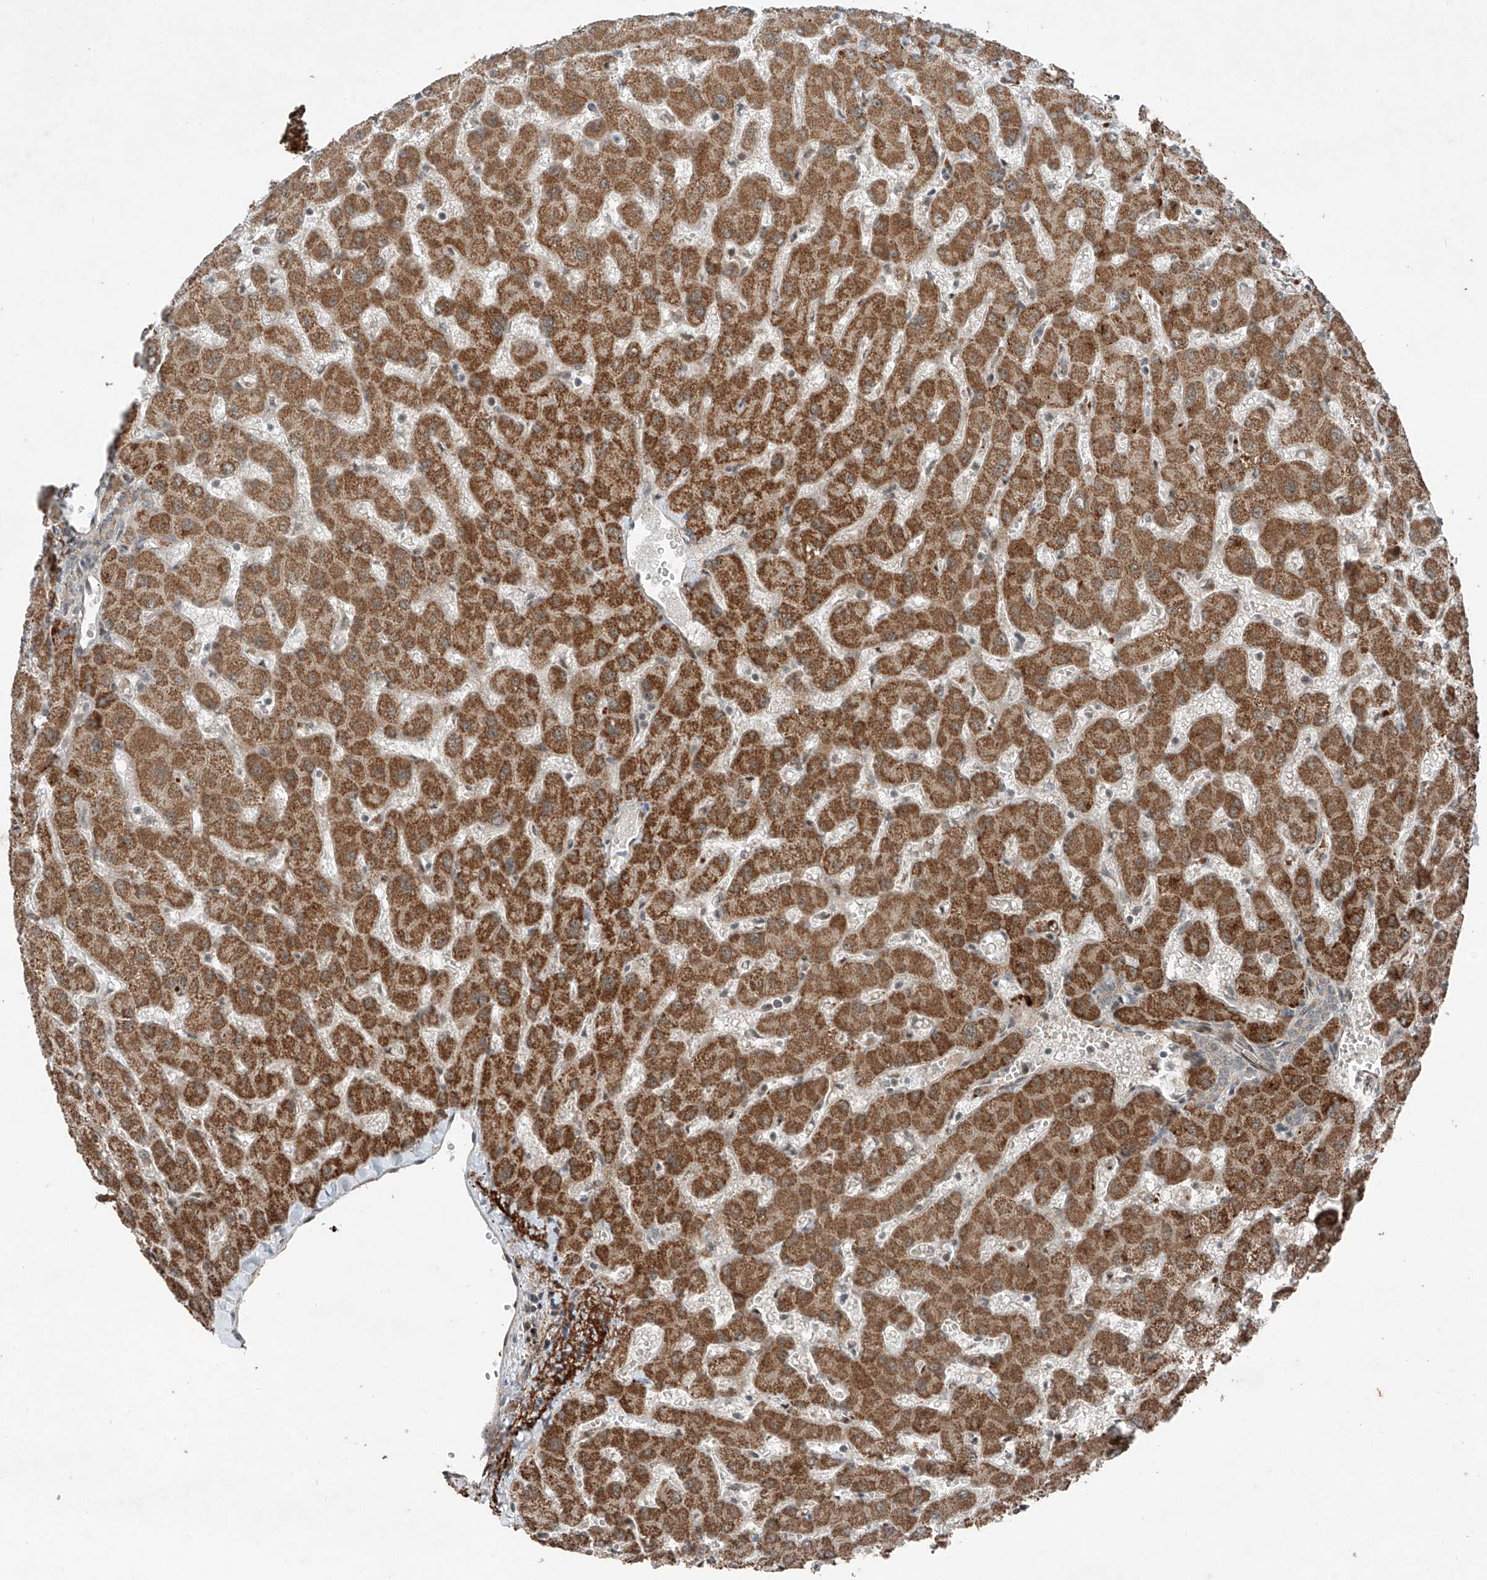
{"staining": {"intensity": "weak", "quantity": "<25%", "location": "cytoplasmic/membranous"}, "tissue": "liver", "cell_type": "Cholangiocytes", "image_type": "normal", "snomed": [{"axis": "morphology", "description": "Normal tissue, NOS"}, {"axis": "topography", "description": "Liver"}], "caption": "Immunohistochemistry (IHC) image of benign liver stained for a protein (brown), which displays no positivity in cholangiocytes. Nuclei are stained in blue.", "gene": "ZNF620", "patient": {"sex": "female", "age": 63}}